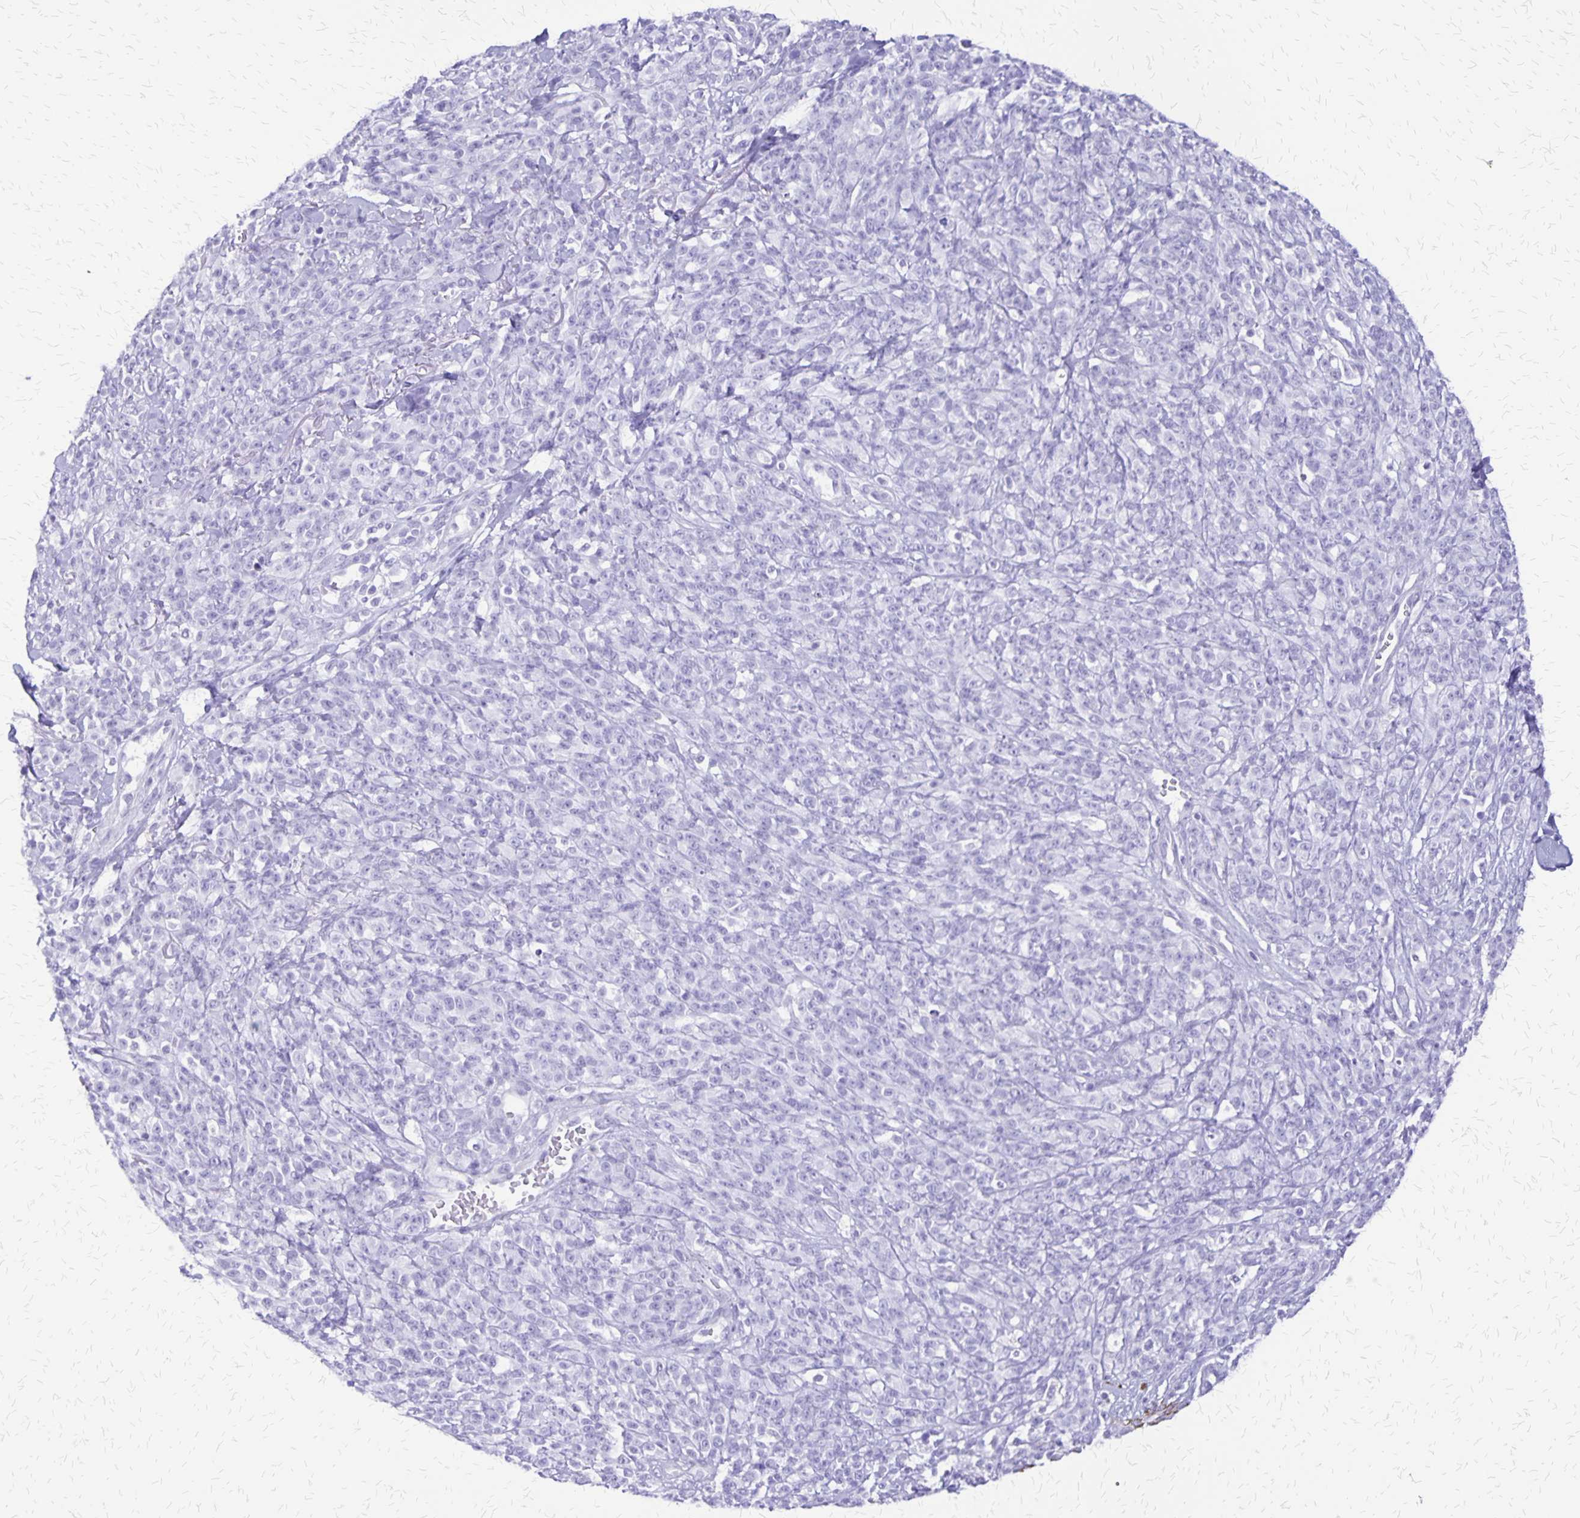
{"staining": {"intensity": "negative", "quantity": "none", "location": "none"}, "tissue": "melanoma", "cell_type": "Tumor cells", "image_type": "cancer", "snomed": [{"axis": "morphology", "description": "Malignant melanoma, NOS"}, {"axis": "topography", "description": "Skin"}, {"axis": "topography", "description": "Skin of trunk"}], "caption": "Malignant melanoma stained for a protein using immunohistochemistry (IHC) demonstrates no staining tumor cells.", "gene": "SLC13A2", "patient": {"sex": "male", "age": 74}}